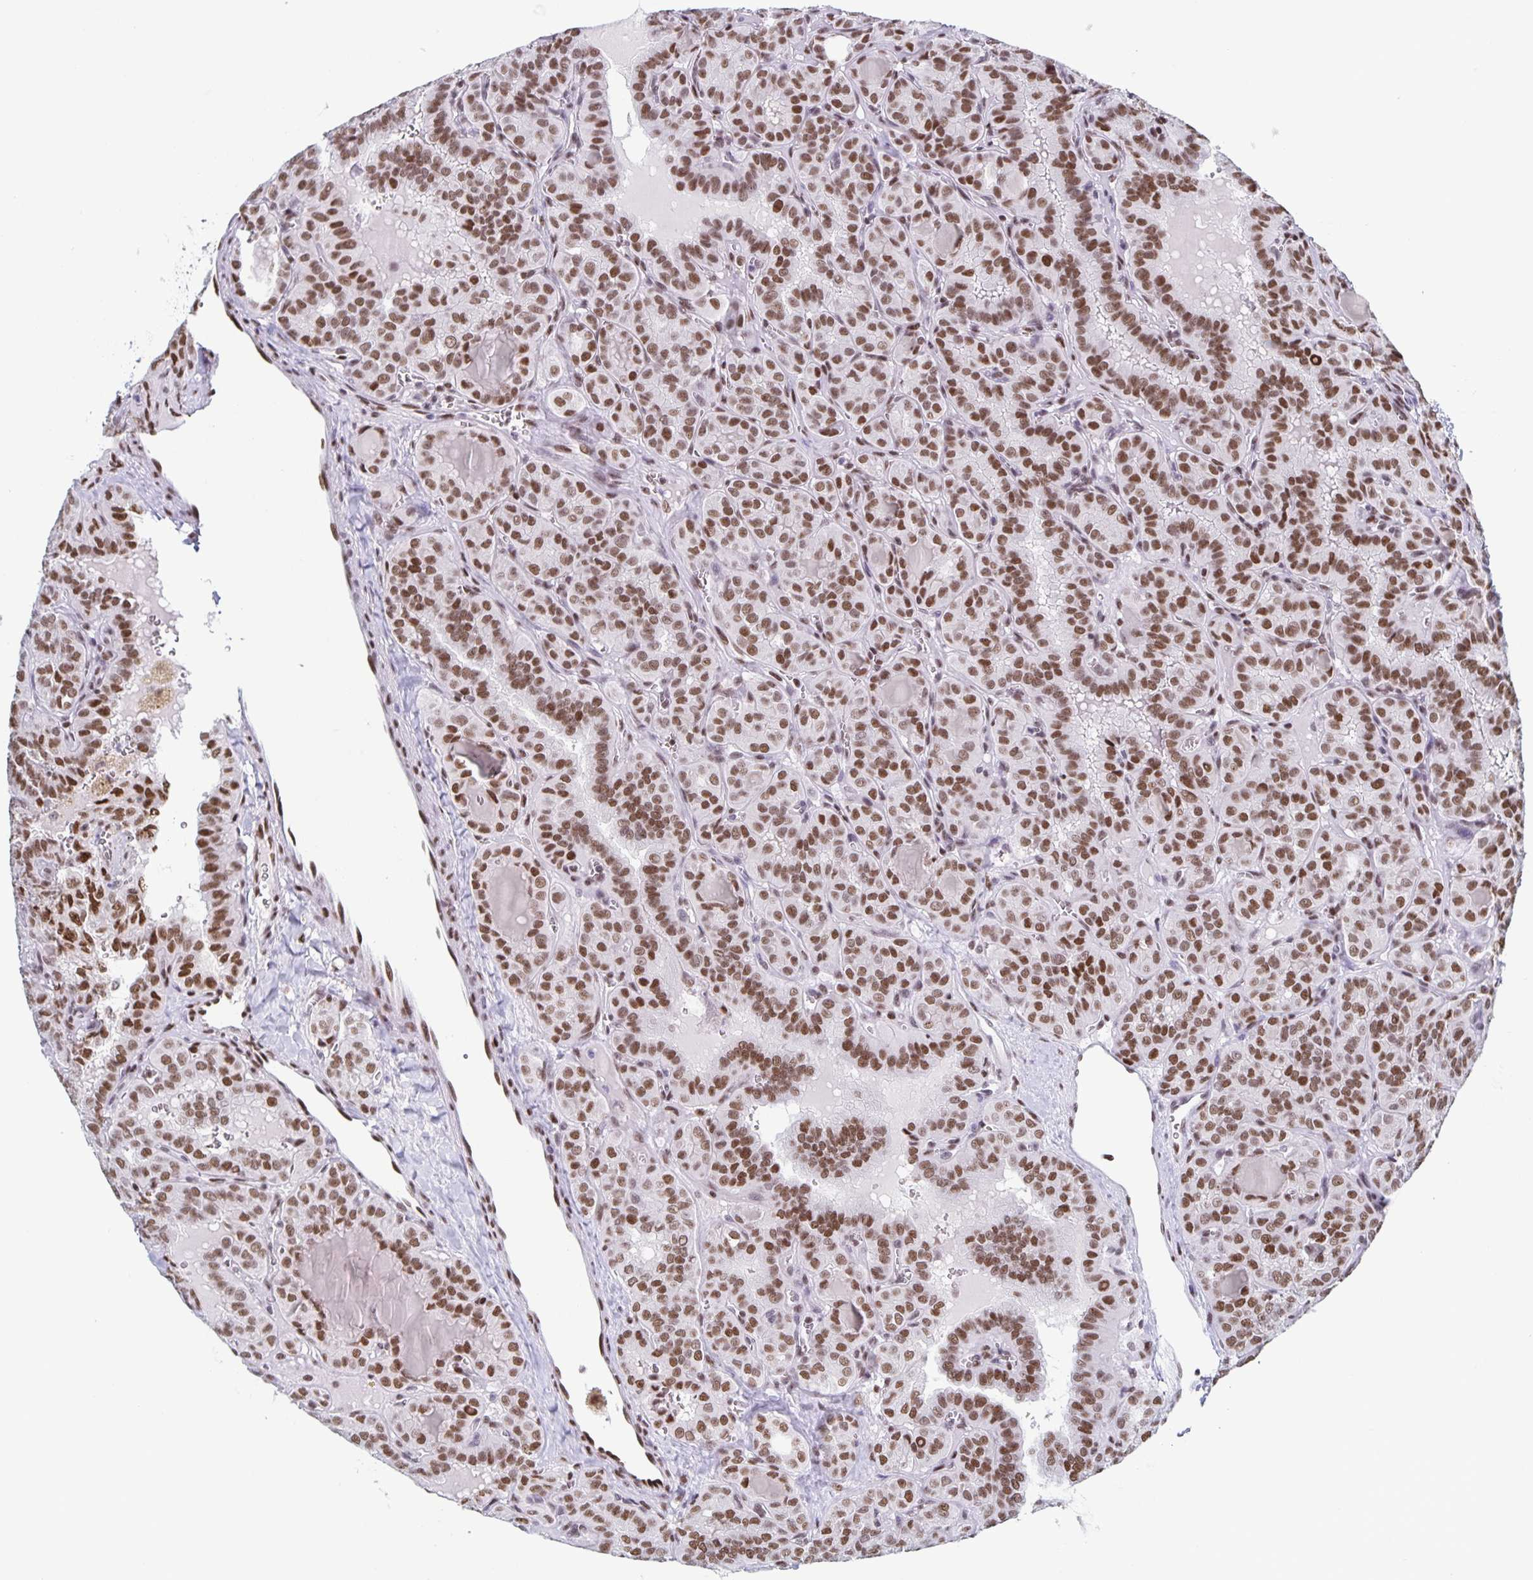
{"staining": {"intensity": "moderate", "quantity": ">75%", "location": "nuclear"}, "tissue": "thyroid cancer", "cell_type": "Tumor cells", "image_type": "cancer", "snomed": [{"axis": "morphology", "description": "Papillary adenocarcinoma, NOS"}, {"axis": "topography", "description": "Thyroid gland"}], "caption": "The immunohistochemical stain highlights moderate nuclear expression in tumor cells of thyroid cancer tissue. The staining was performed using DAB to visualize the protein expression in brown, while the nuclei were stained in blue with hematoxylin (Magnification: 20x).", "gene": "JUND", "patient": {"sex": "female", "age": 41}}